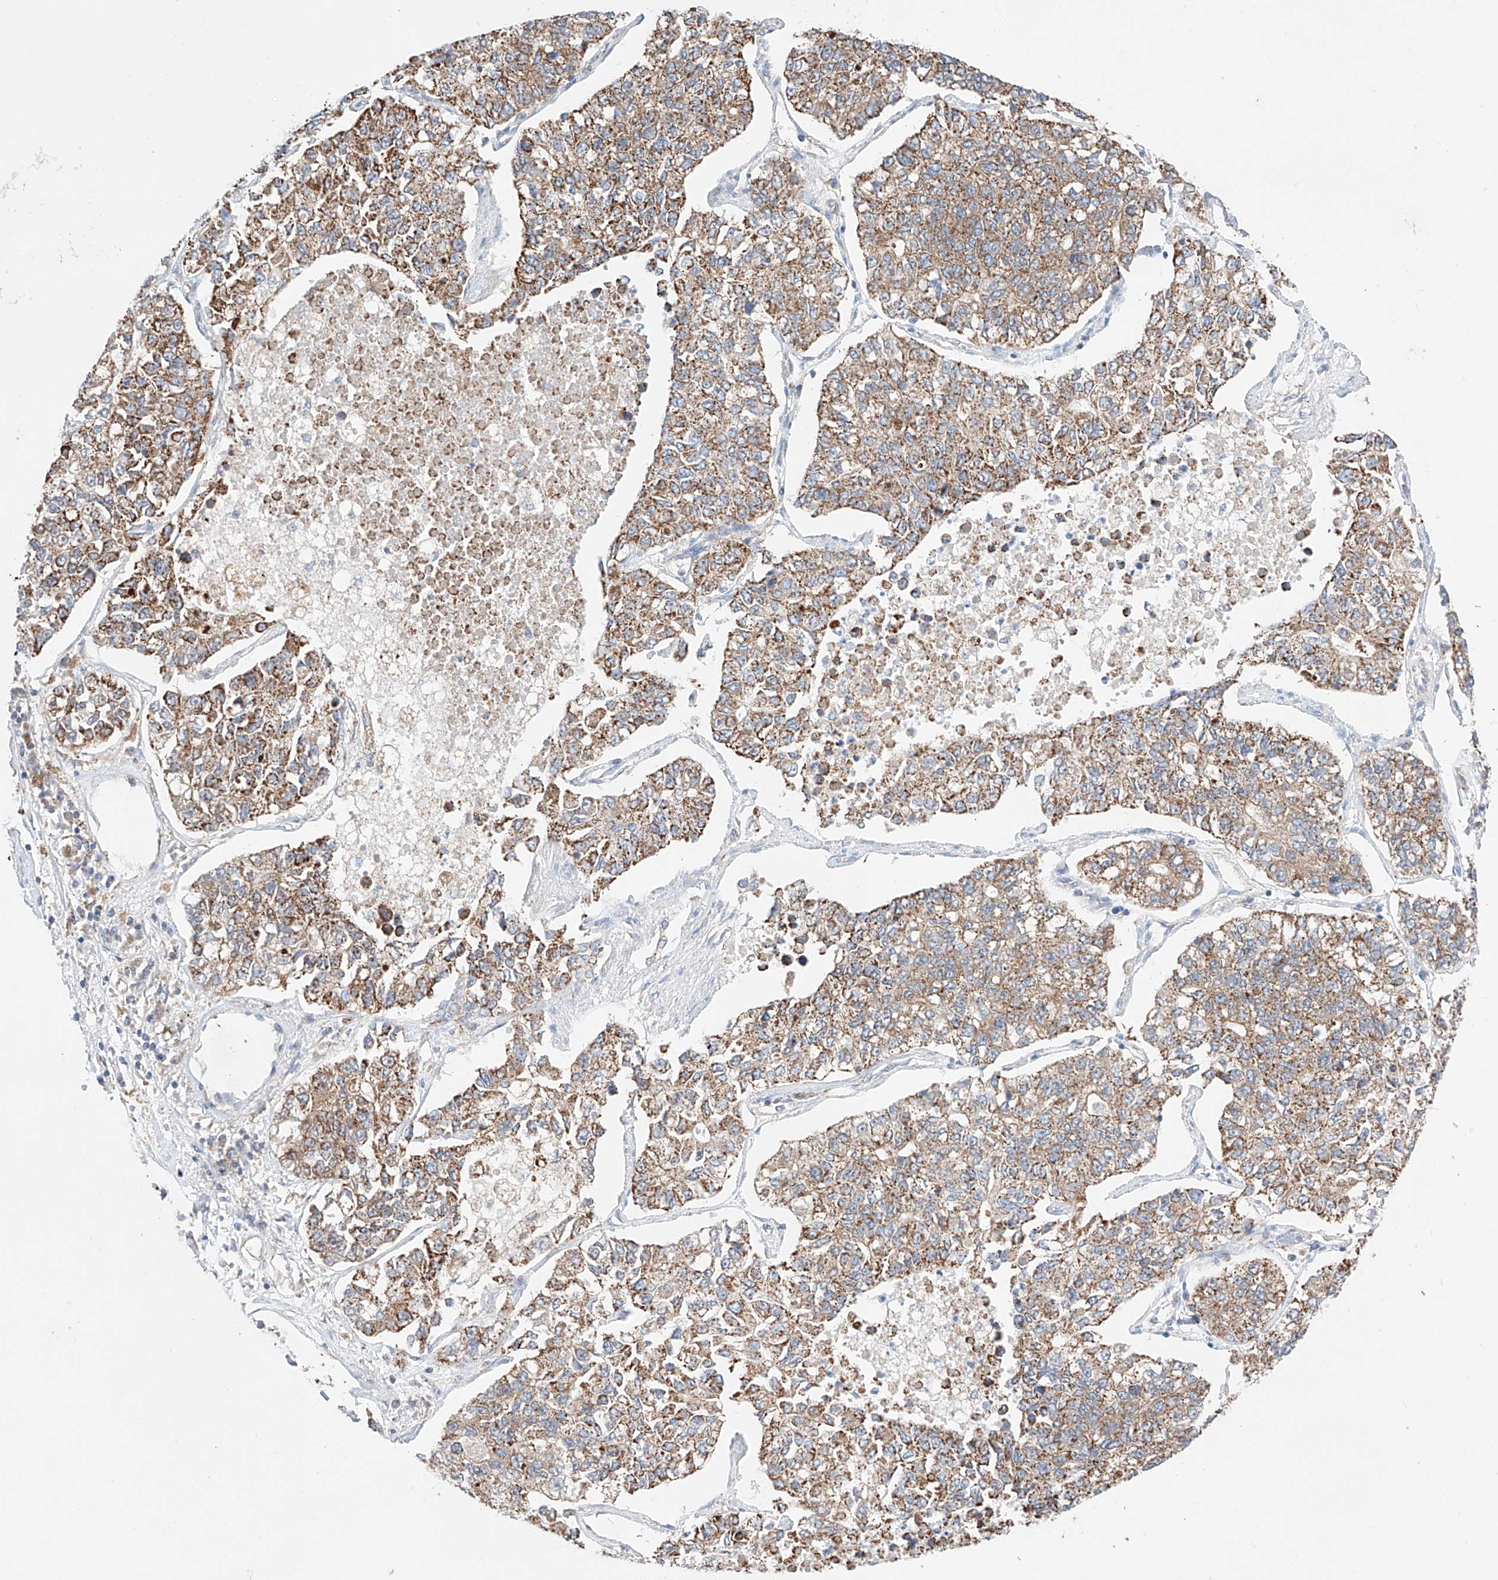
{"staining": {"intensity": "moderate", "quantity": ">75%", "location": "cytoplasmic/membranous"}, "tissue": "lung cancer", "cell_type": "Tumor cells", "image_type": "cancer", "snomed": [{"axis": "morphology", "description": "Adenocarcinoma, NOS"}, {"axis": "topography", "description": "Lung"}], "caption": "A medium amount of moderate cytoplasmic/membranous expression is seen in about >75% of tumor cells in lung cancer (adenocarcinoma) tissue. The staining was performed using DAB (3,3'-diaminobenzidine), with brown indicating positive protein expression. Nuclei are stained blue with hematoxylin.", "gene": "KTI12", "patient": {"sex": "male", "age": 49}}